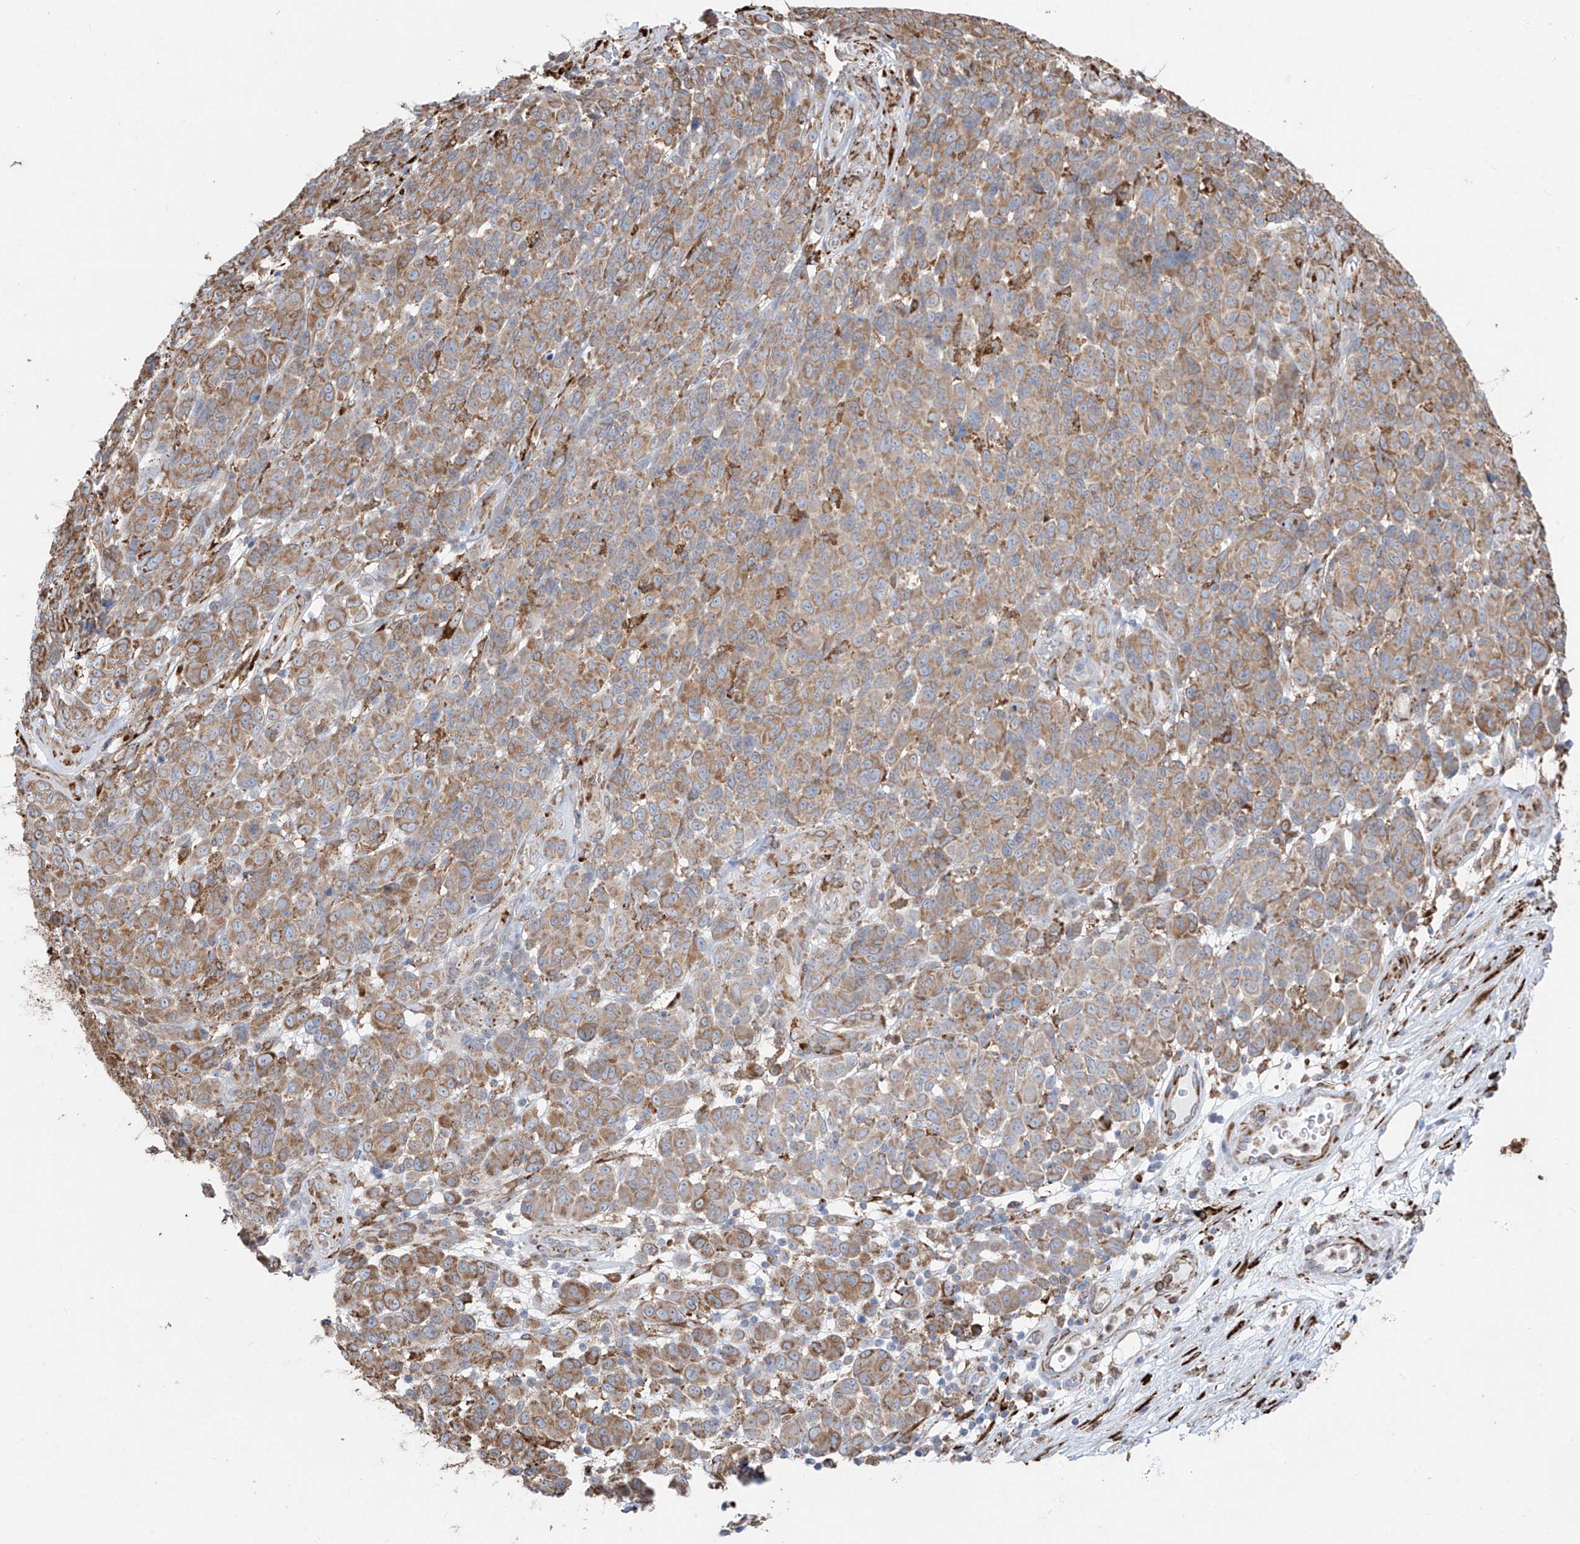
{"staining": {"intensity": "moderate", "quantity": ">75%", "location": "cytoplasmic/membranous"}, "tissue": "melanoma", "cell_type": "Tumor cells", "image_type": "cancer", "snomed": [{"axis": "morphology", "description": "Malignant melanoma, NOS"}, {"axis": "topography", "description": "Skin"}], "caption": "There is medium levels of moderate cytoplasmic/membranous staining in tumor cells of malignant melanoma, as demonstrated by immunohistochemical staining (brown color).", "gene": "ZNF354C", "patient": {"sex": "male", "age": 49}}